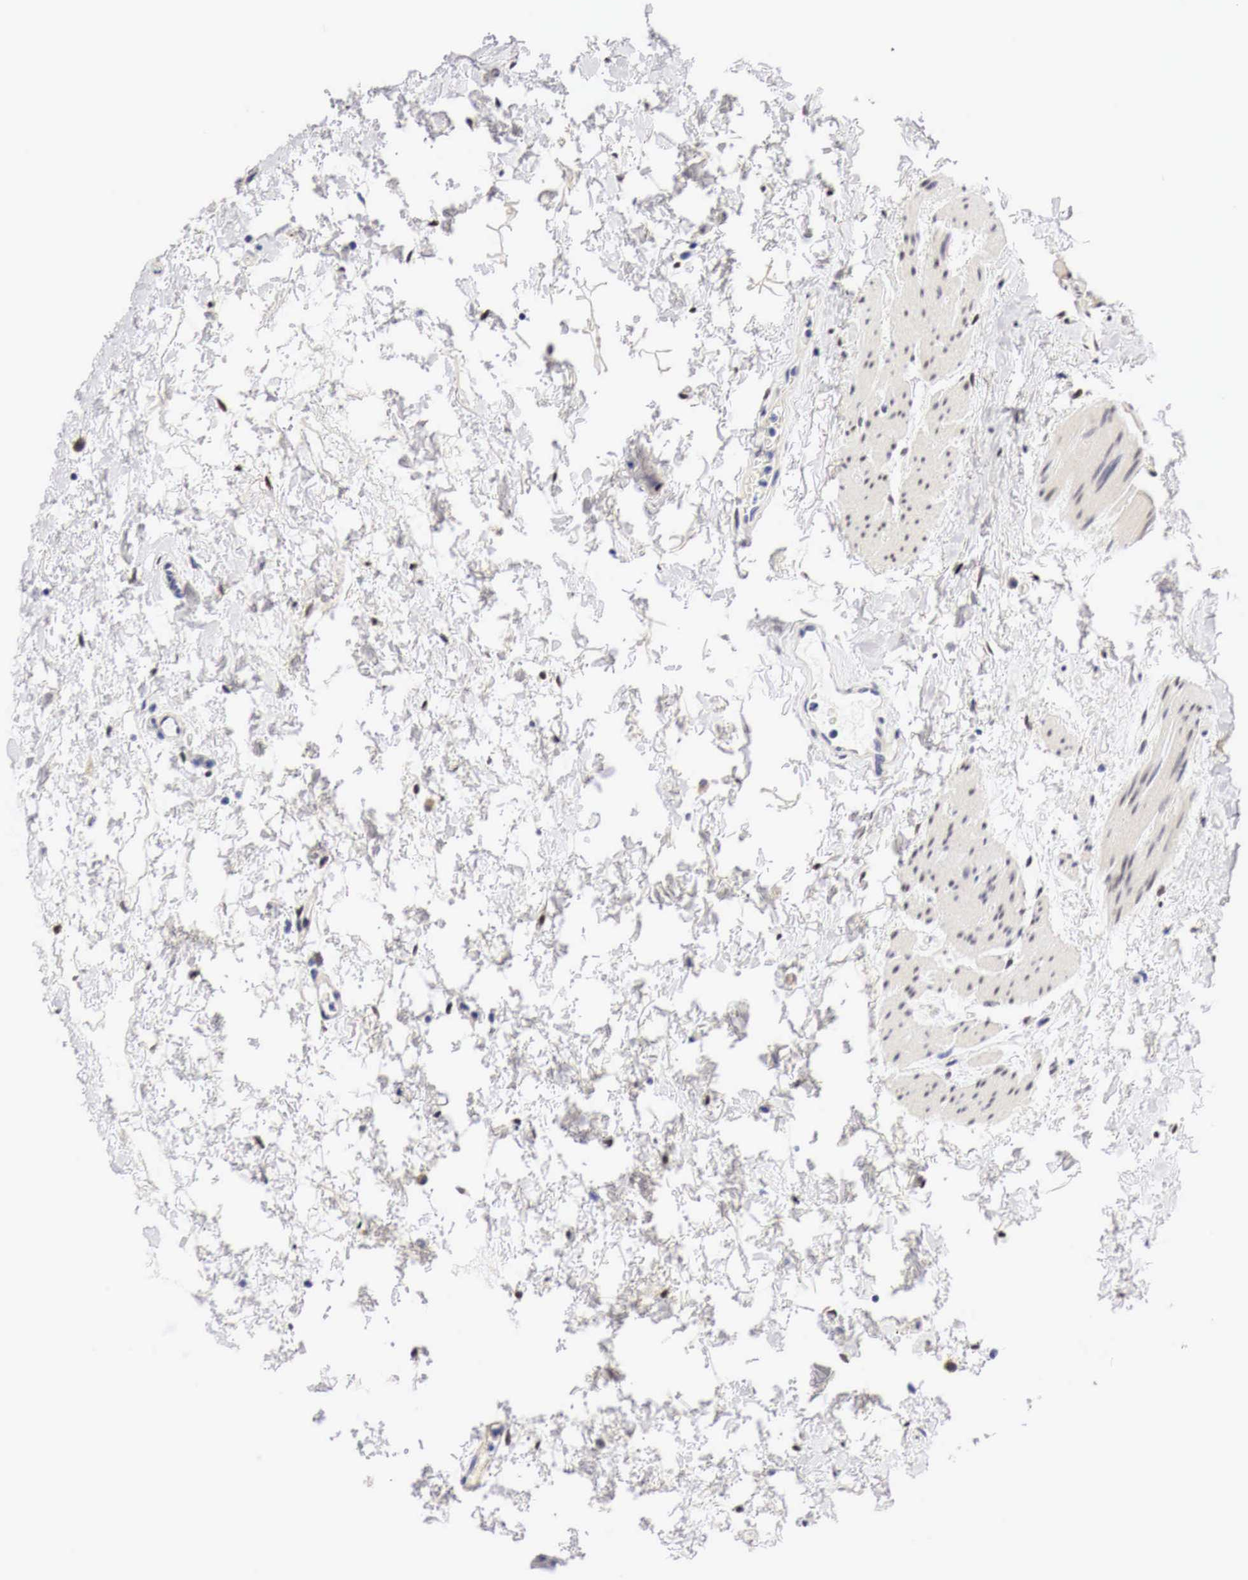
{"staining": {"intensity": "moderate", "quantity": "25%-75%", "location": "cytoplasmic/membranous"}, "tissue": "stomach", "cell_type": "Glandular cells", "image_type": "normal", "snomed": [{"axis": "morphology", "description": "Normal tissue, NOS"}, {"axis": "topography", "description": "Stomach, upper"}], "caption": "This is a micrograph of immunohistochemistry (IHC) staining of benign stomach, which shows moderate positivity in the cytoplasmic/membranous of glandular cells.", "gene": "CASP3", "patient": {"sex": "female", "age": 75}}